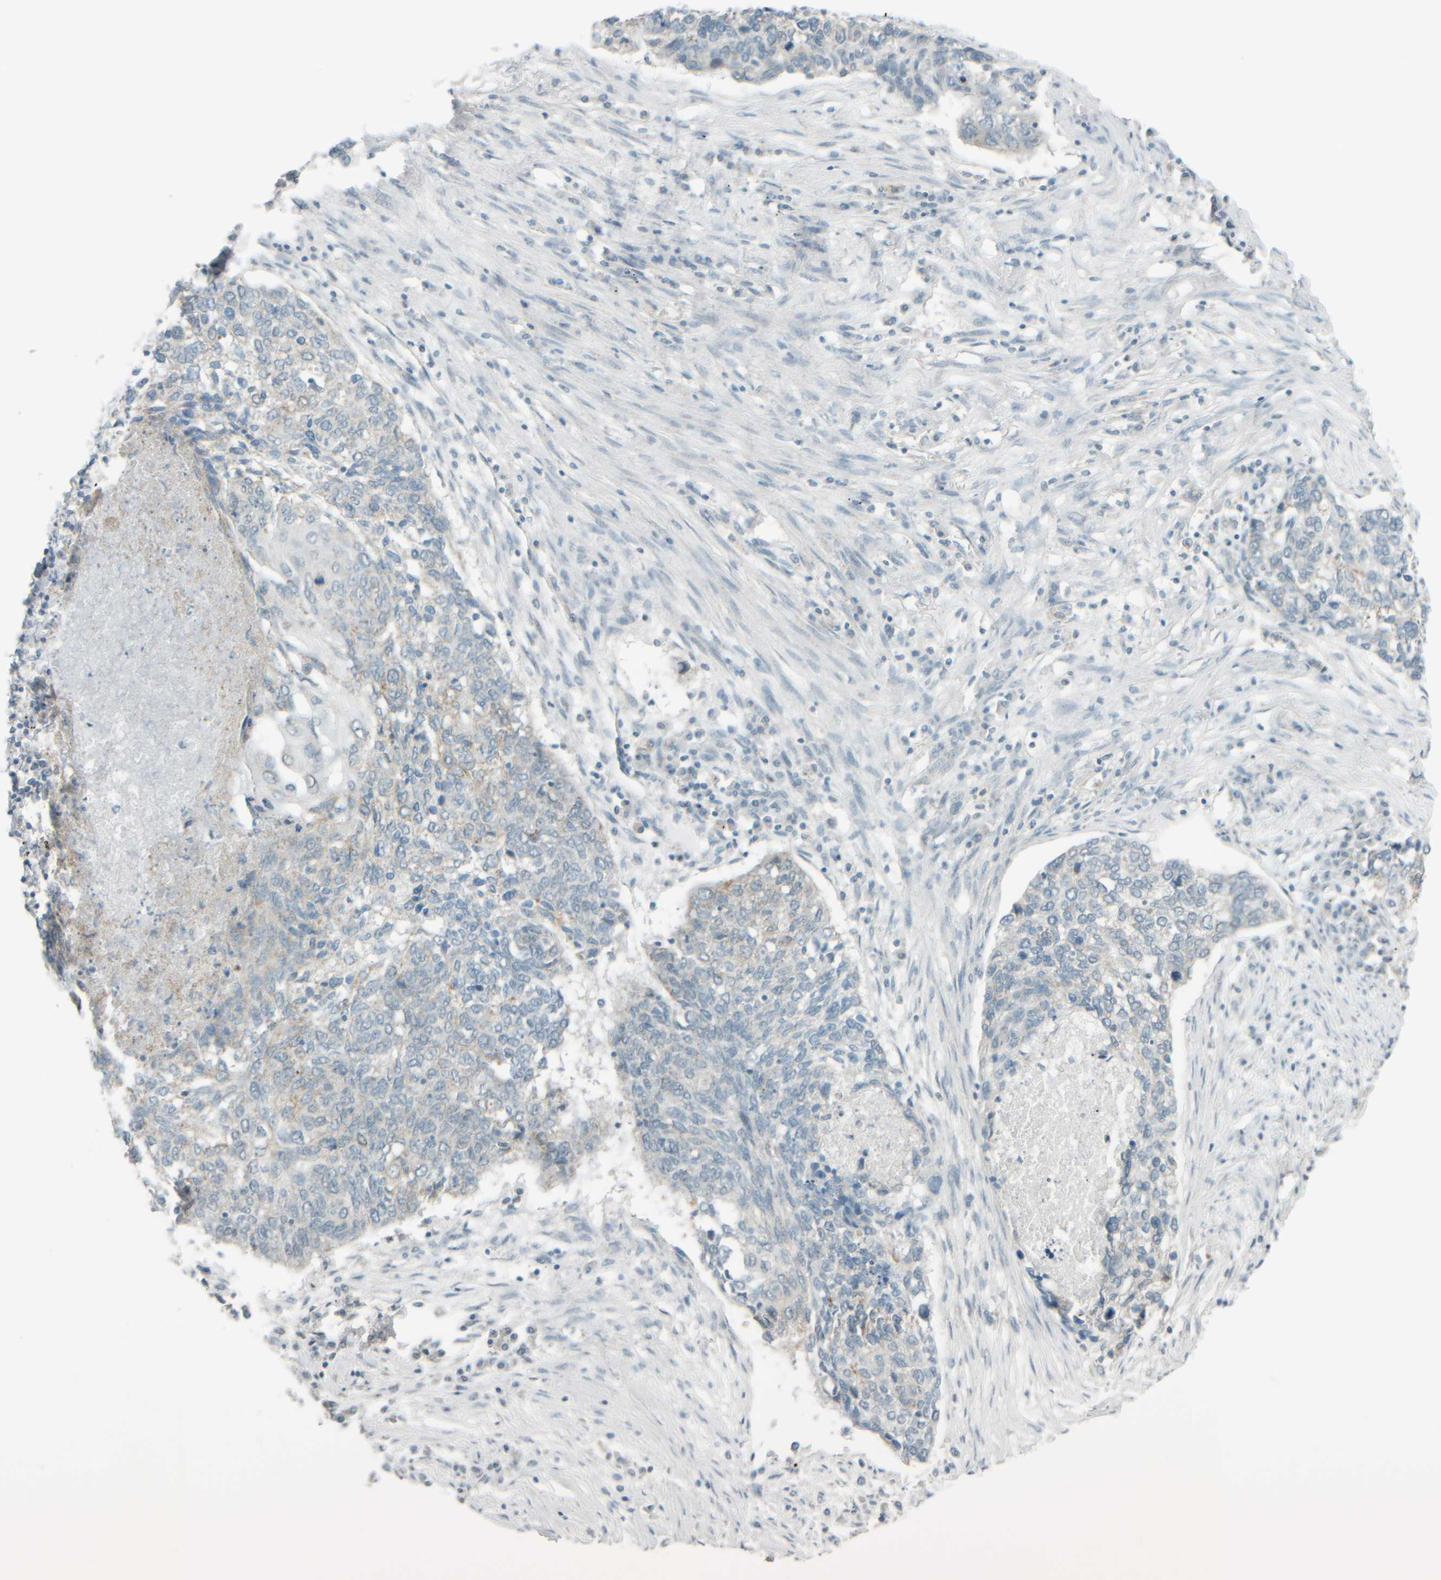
{"staining": {"intensity": "weak", "quantity": "<25%", "location": "cytoplasmic/membranous"}, "tissue": "lung cancer", "cell_type": "Tumor cells", "image_type": "cancer", "snomed": [{"axis": "morphology", "description": "Squamous cell carcinoma, NOS"}, {"axis": "topography", "description": "Lung"}], "caption": "Photomicrograph shows no significant protein staining in tumor cells of lung cancer (squamous cell carcinoma). Brightfield microscopy of immunohistochemistry stained with DAB (3,3'-diaminobenzidine) (brown) and hematoxylin (blue), captured at high magnification.", "gene": "PTGES3L-AARSD1", "patient": {"sex": "female", "age": 63}}